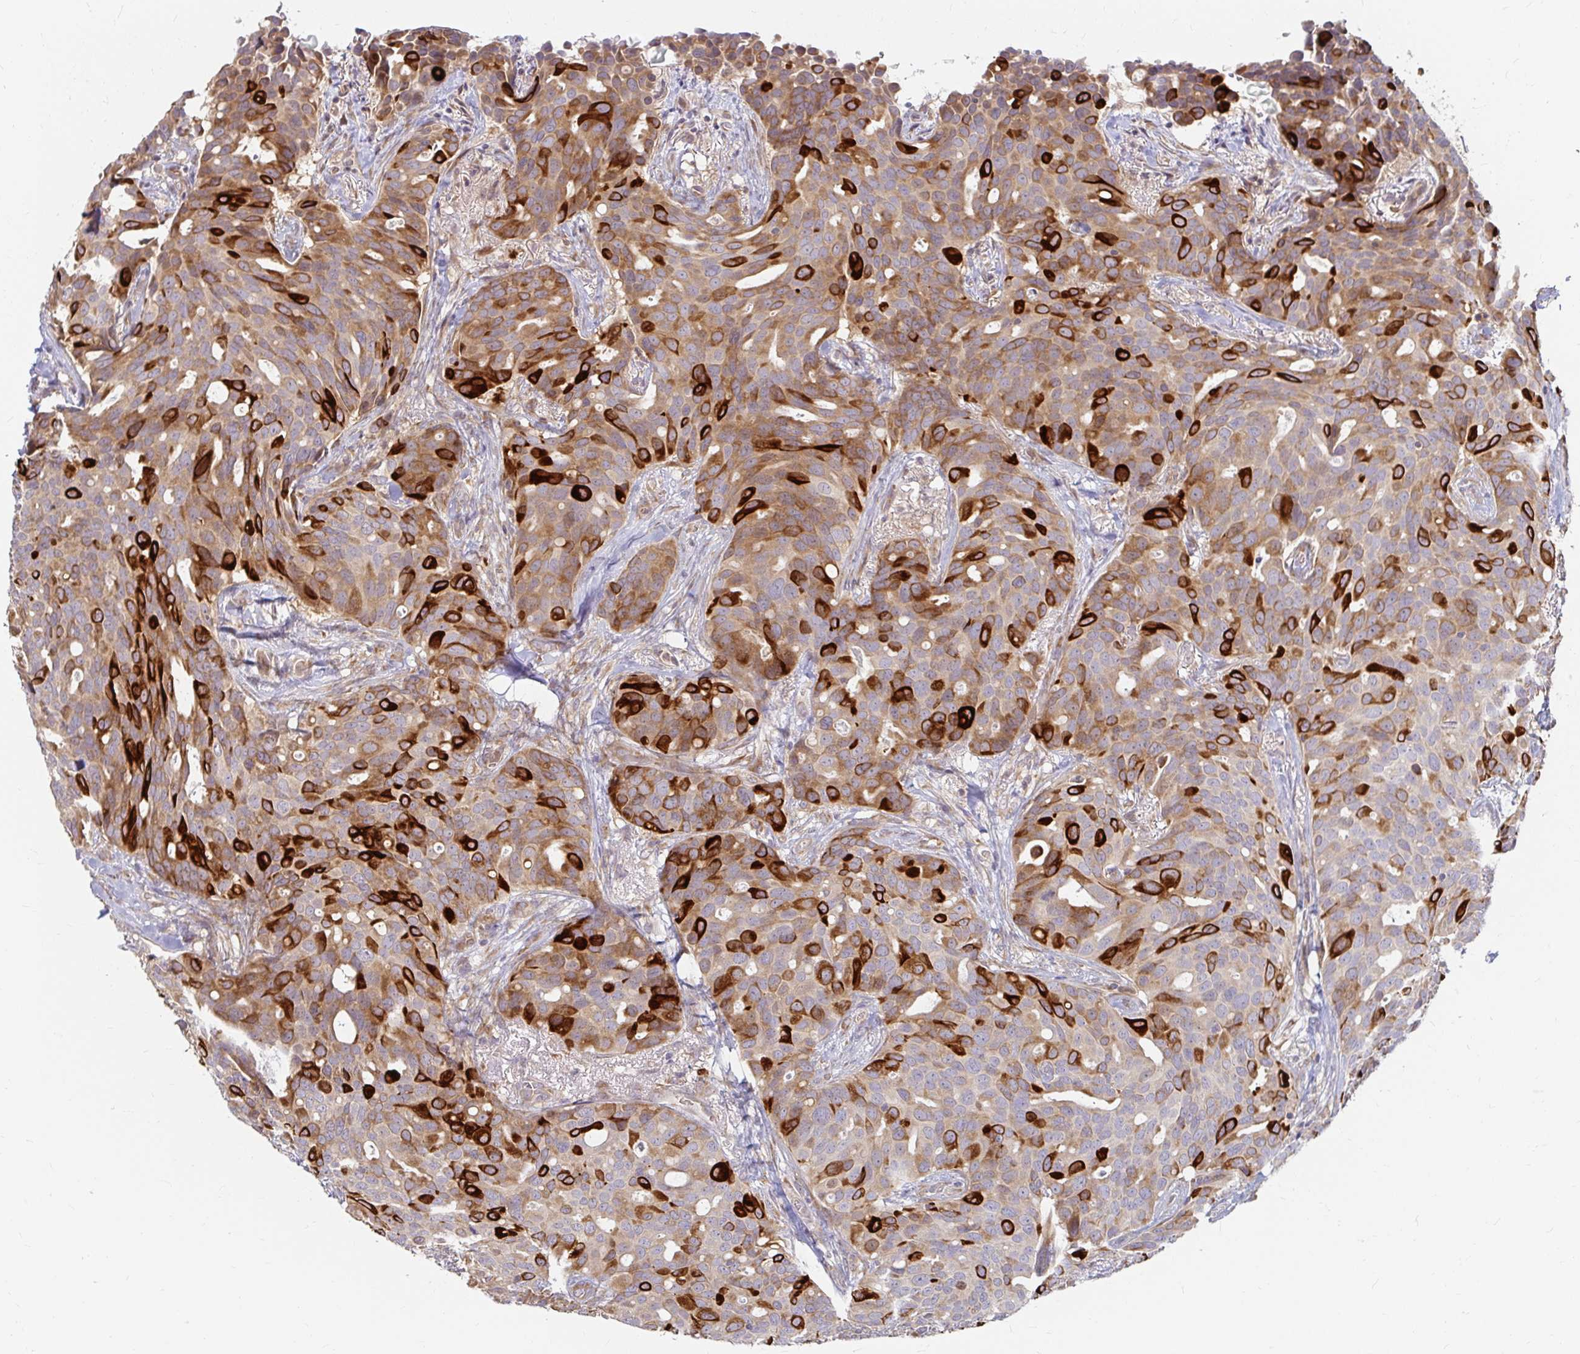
{"staining": {"intensity": "strong", "quantity": "25%-75%", "location": "cytoplasmic/membranous"}, "tissue": "breast cancer", "cell_type": "Tumor cells", "image_type": "cancer", "snomed": [{"axis": "morphology", "description": "Duct carcinoma"}, {"axis": "topography", "description": "Breast"}], "caption": "Human breast cancer stained with a protein marker reveals strong staining in tumor cells.", "gene": "CAST", "patient": {"sex": "female", "age": 54}}